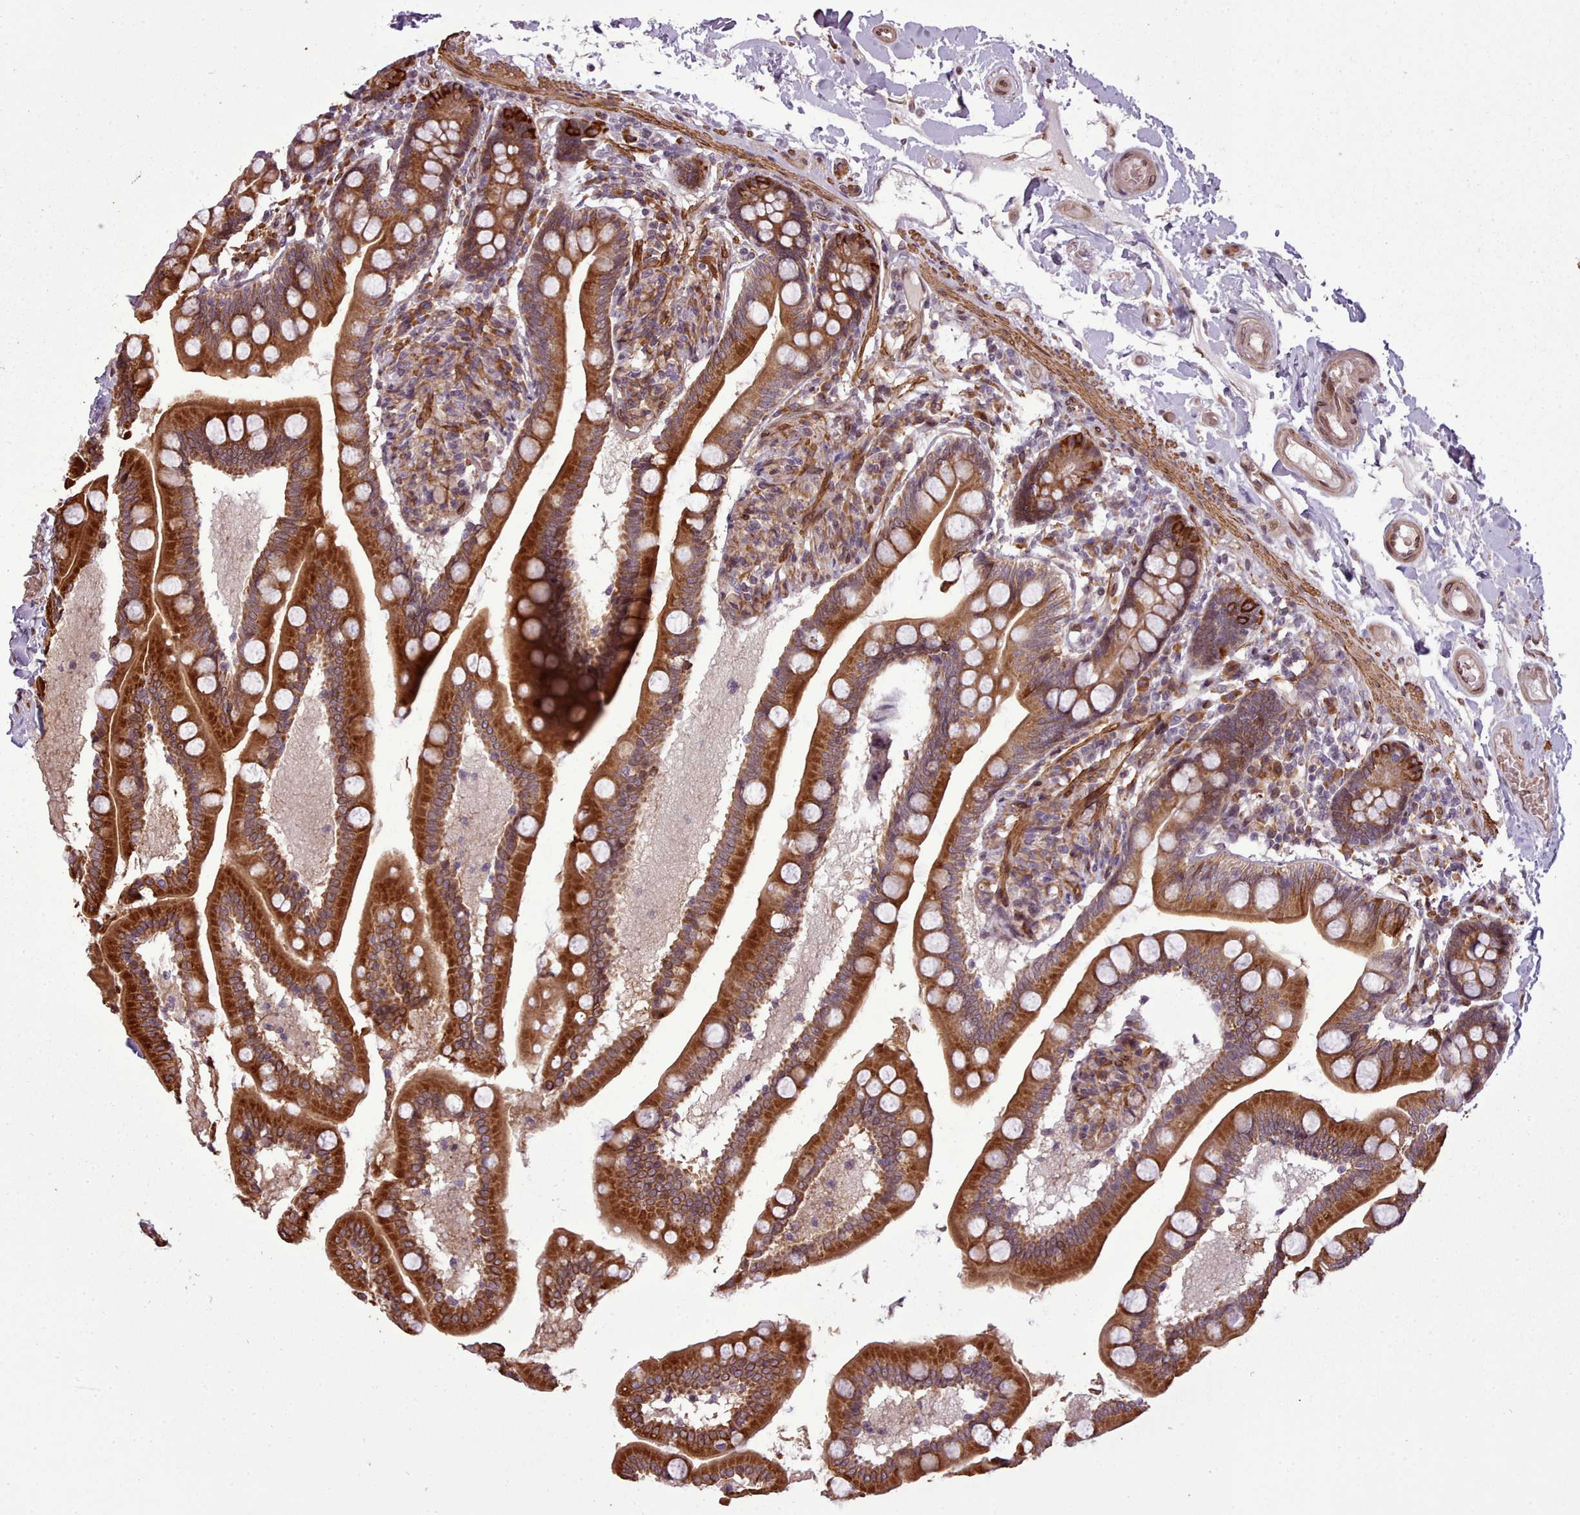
{"staining": {"intensity": "strong", "quantity": ">75%", "location": "cytoplasmic/membranous"}, "tissue": "small intestine", "cell_type": "Glandular cells", "image_type": "normal", "snomed": [{"axis": "morphology", "description": "Normal tissue, NOS"}, {"axis": "topography", "description": "Small intestine"}], "caption": "The image exhibits a brown stain indicating the presence of a protein in the cytoplasmic/membranous of glandular cells in small intestine.", "gene": "CABP1", "patient": {"sex": "female", "age": 64}}